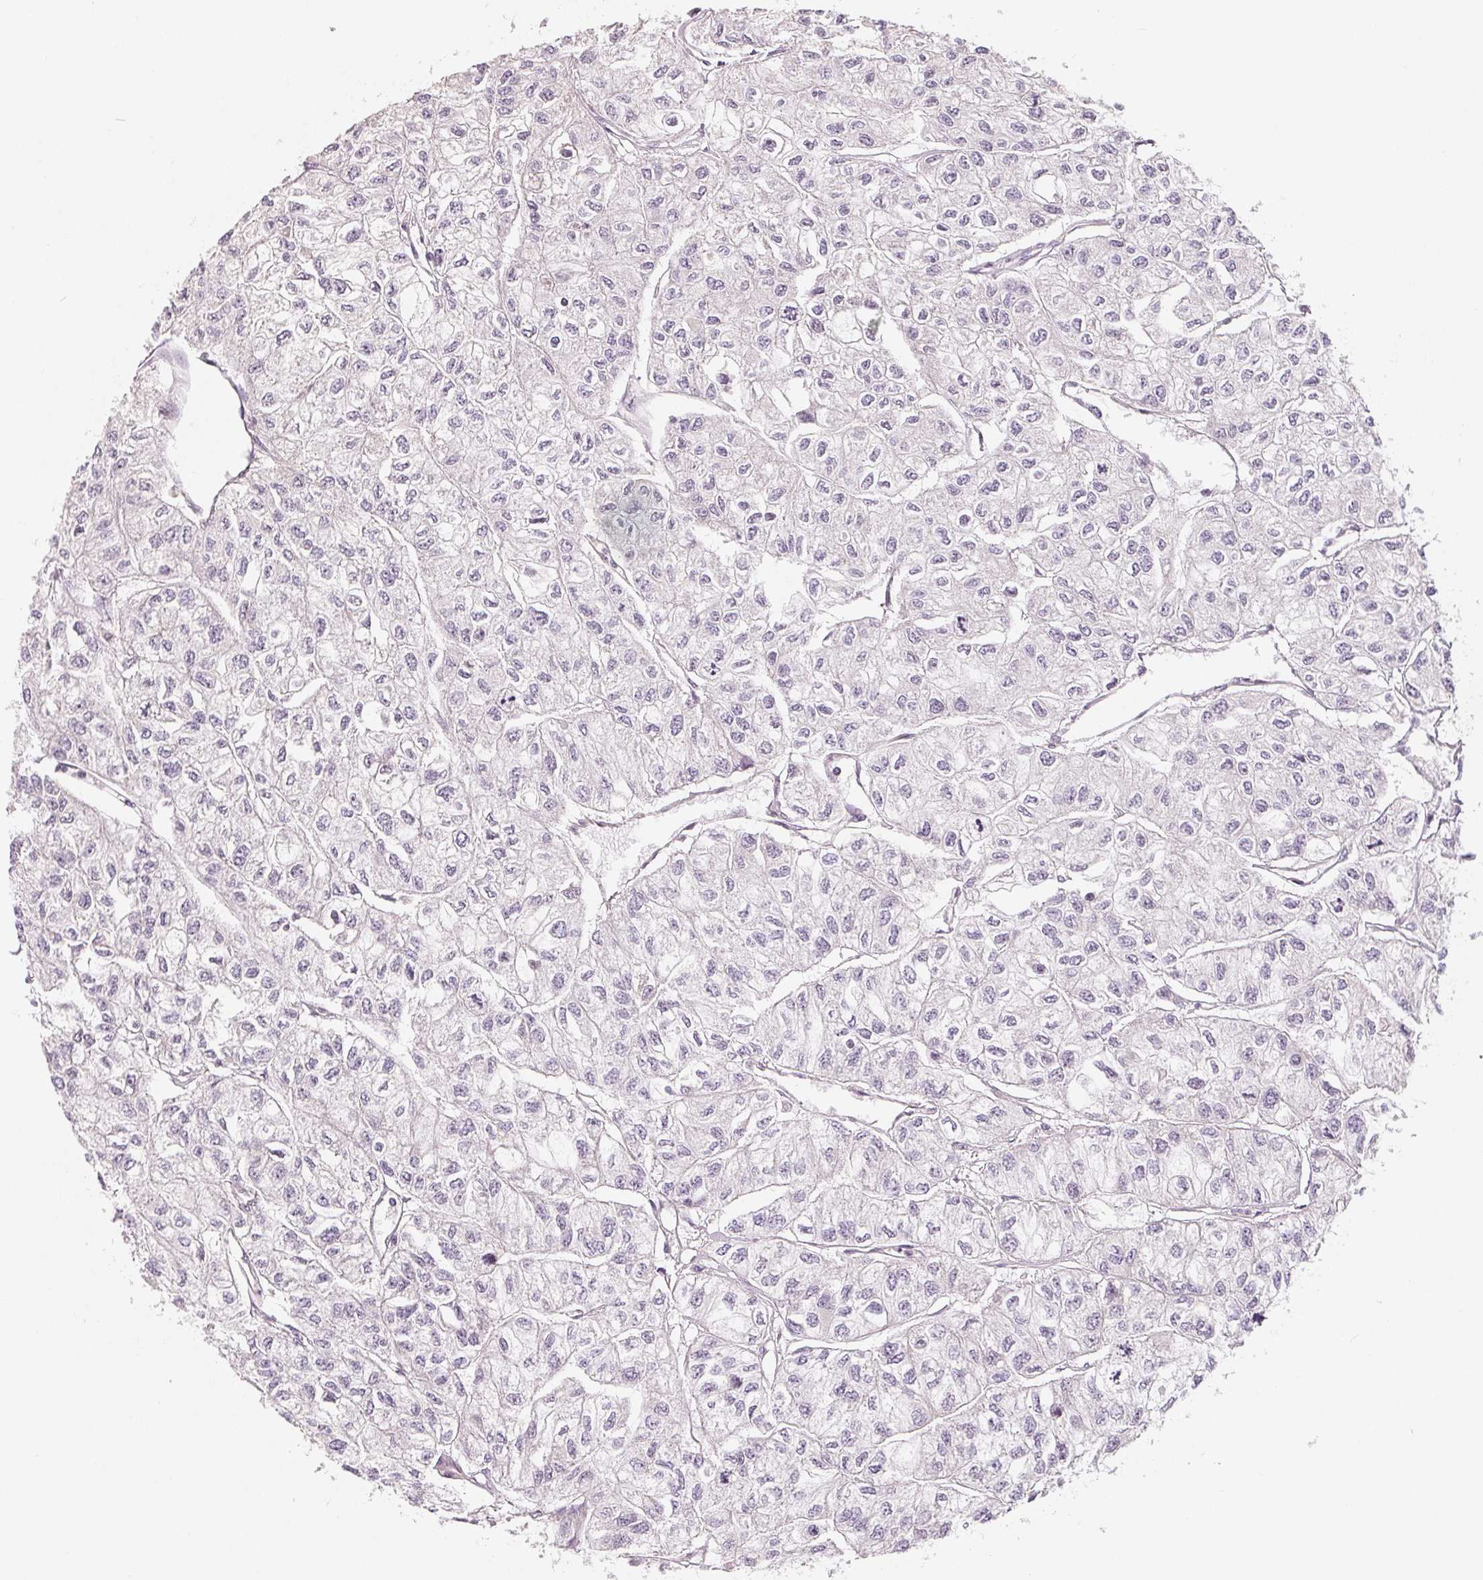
{"staining": {"intensity": "negative", "quantity": "none", "location": "none"}, "tissue": "renal cancer", "cell_type": "Tumor cells", "image_type": "cancer", "snomed": [{"axis": "morphology", "description": "Adenocarcinoma, NOS"}, {"axis": "topography", "description": "Kidney"}], "caption": "Tumor cells are negative for protein expression in human renal adenocarcinoma.", "gene": "AQP8", "patient": {"sex": "male", "age": 56}}